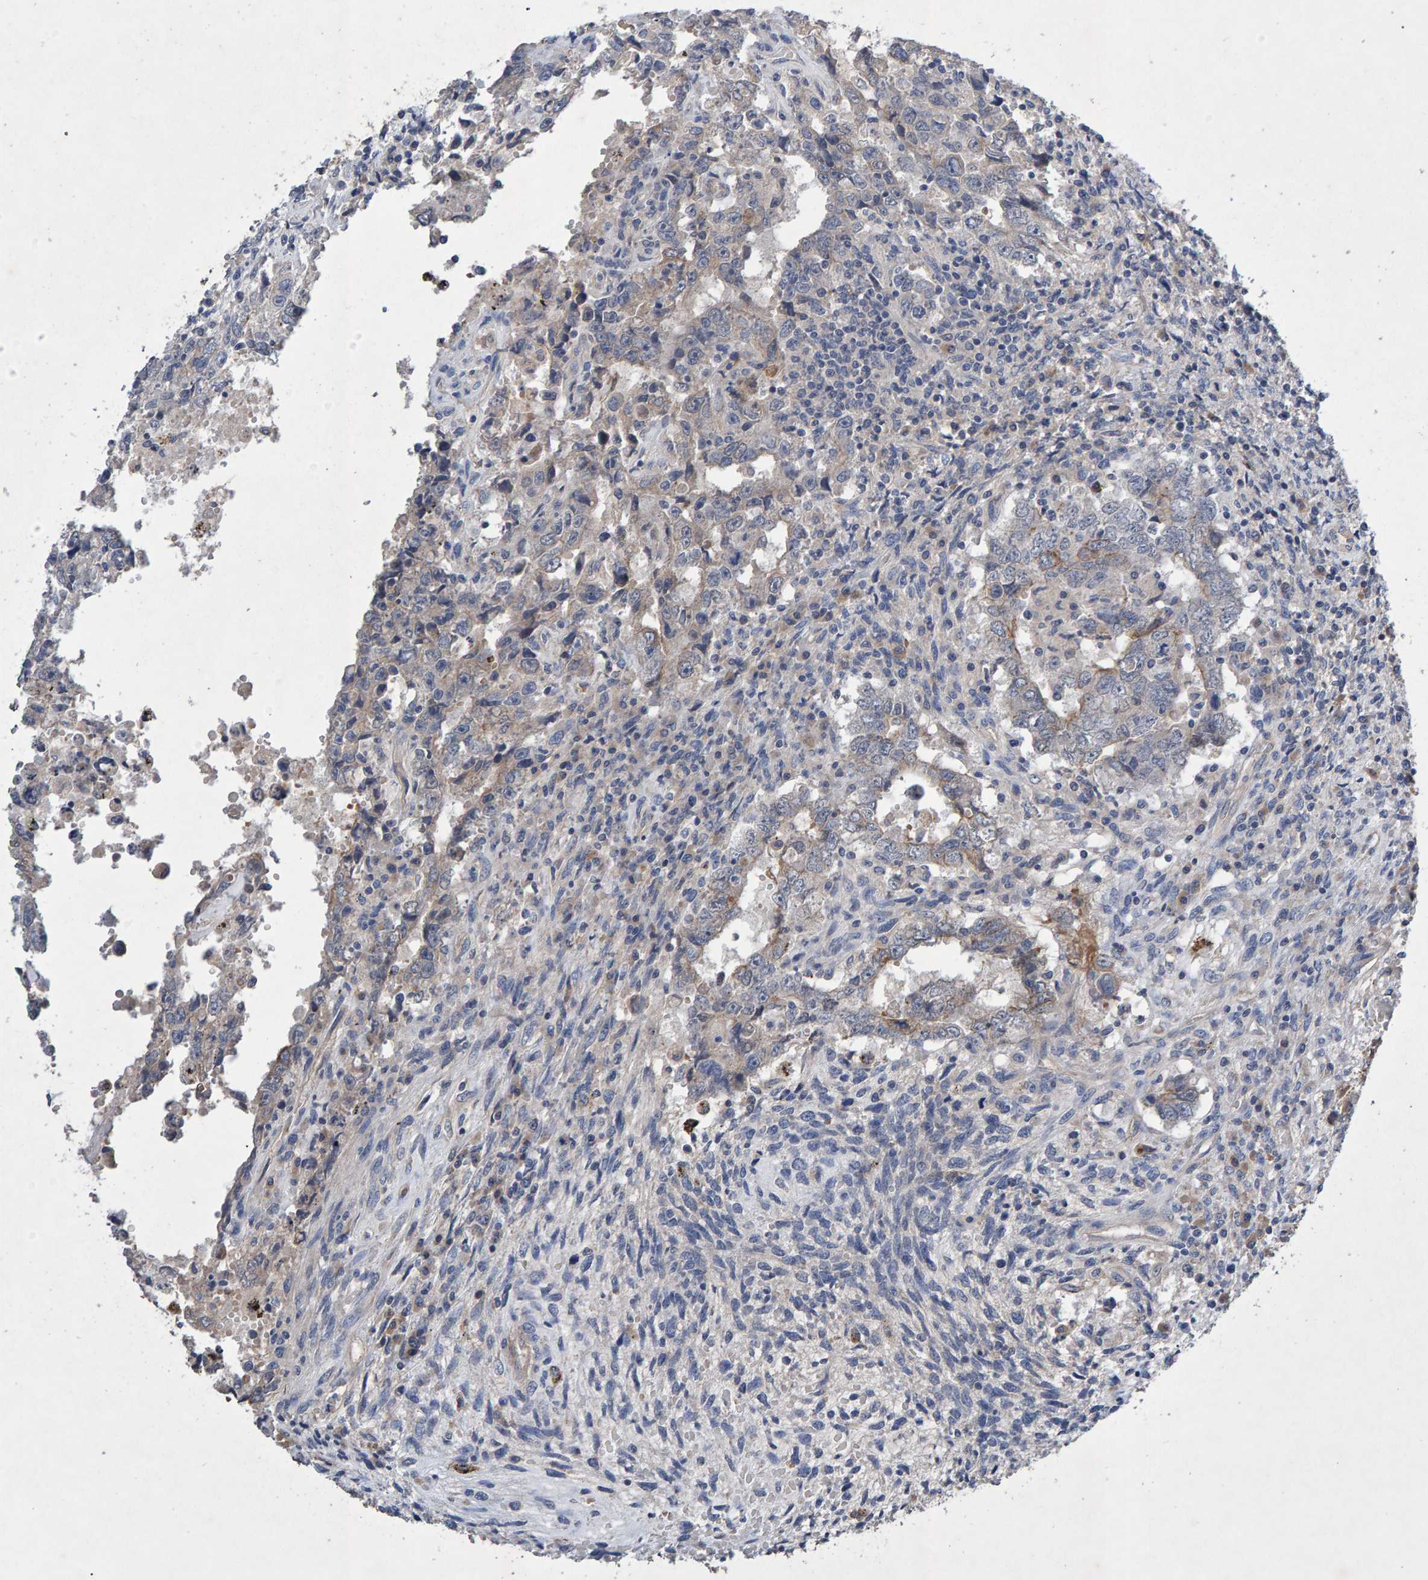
{"staining": {"intensity": "weak", "quantity": "<25%", "location": "cytoplasmic/membranous"}, "tissue": "testis cancer", "cell_type": "Tumor cells", "image_type": "cancer", "snomed": [{"axis": "morphology", "description": "Carcinoma, Embryonal, NOS"}, {"axis": "topography", "description": "Testis"}], "caption": "High magnification brightfield microscopy of testis cancer stained with DAB (3,3'-diaminobenzidine) (brown) and counterstained with hematoxylin (blue): tumor cells show no significant staining. (Brightfield microscopy of DAB immunohistochemistry (IHC) at high magnification).", "gene": "EFR3A", "patient": {"sex": "male", "age": 26}}